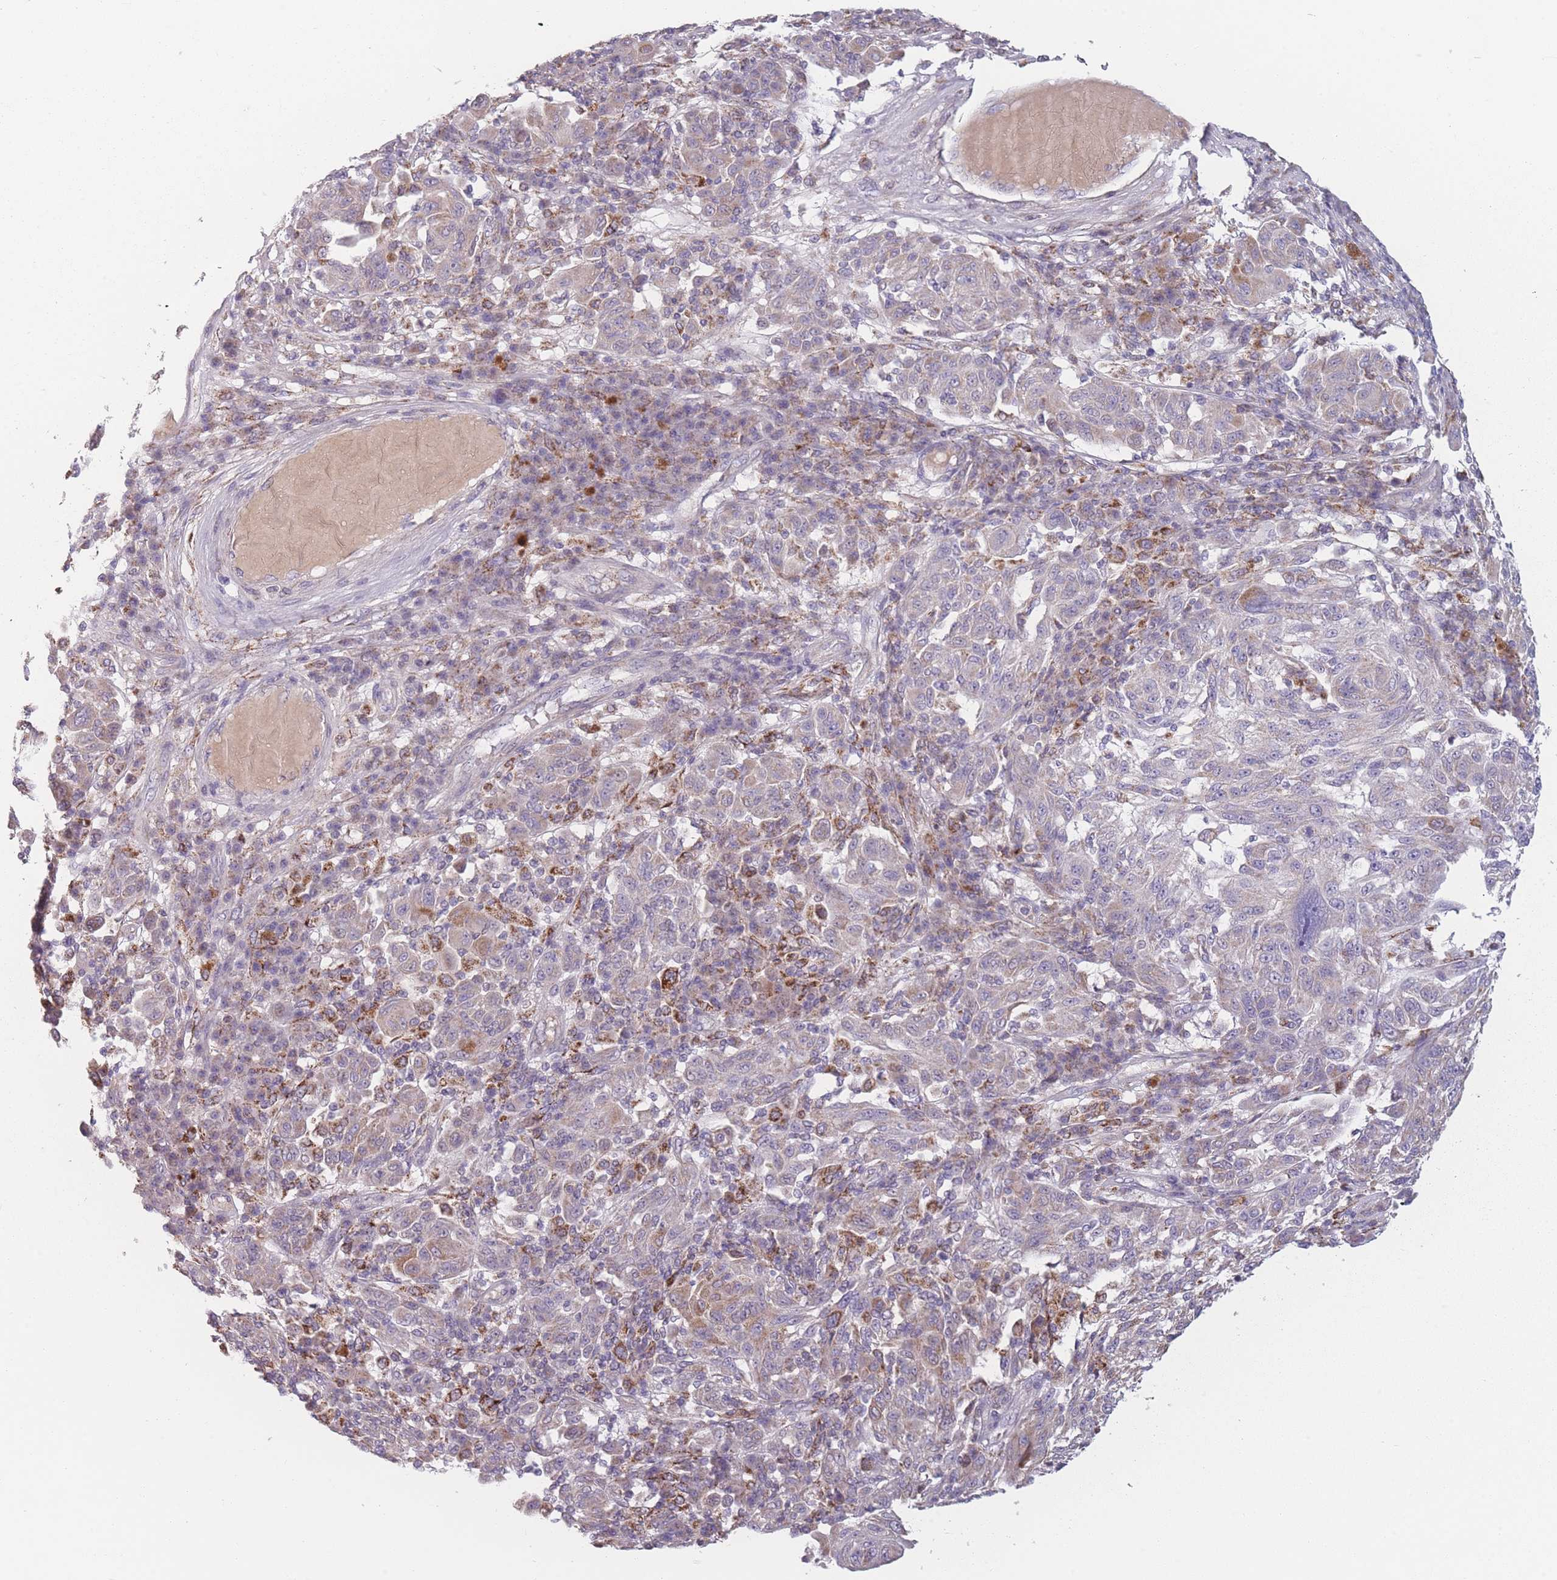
{"staining": {"intensity": "weak", "quantity": "<25%", "location": "cytoplasmic/membranous"}, "tissue": "melanoma", "cell_type": "Tumor cells", "image_type": "cancer", "snomed": [{"axis": "morphology", "description": "Malignant melanoma, NOS"}, {"axis": "topography", "description": "Skin"}], "caption": "Immunohistochemistry of melanoma displays no expression in tumor cells.", "gene": "PEX11B", "patient": {"sex": "male", "age": 53}}